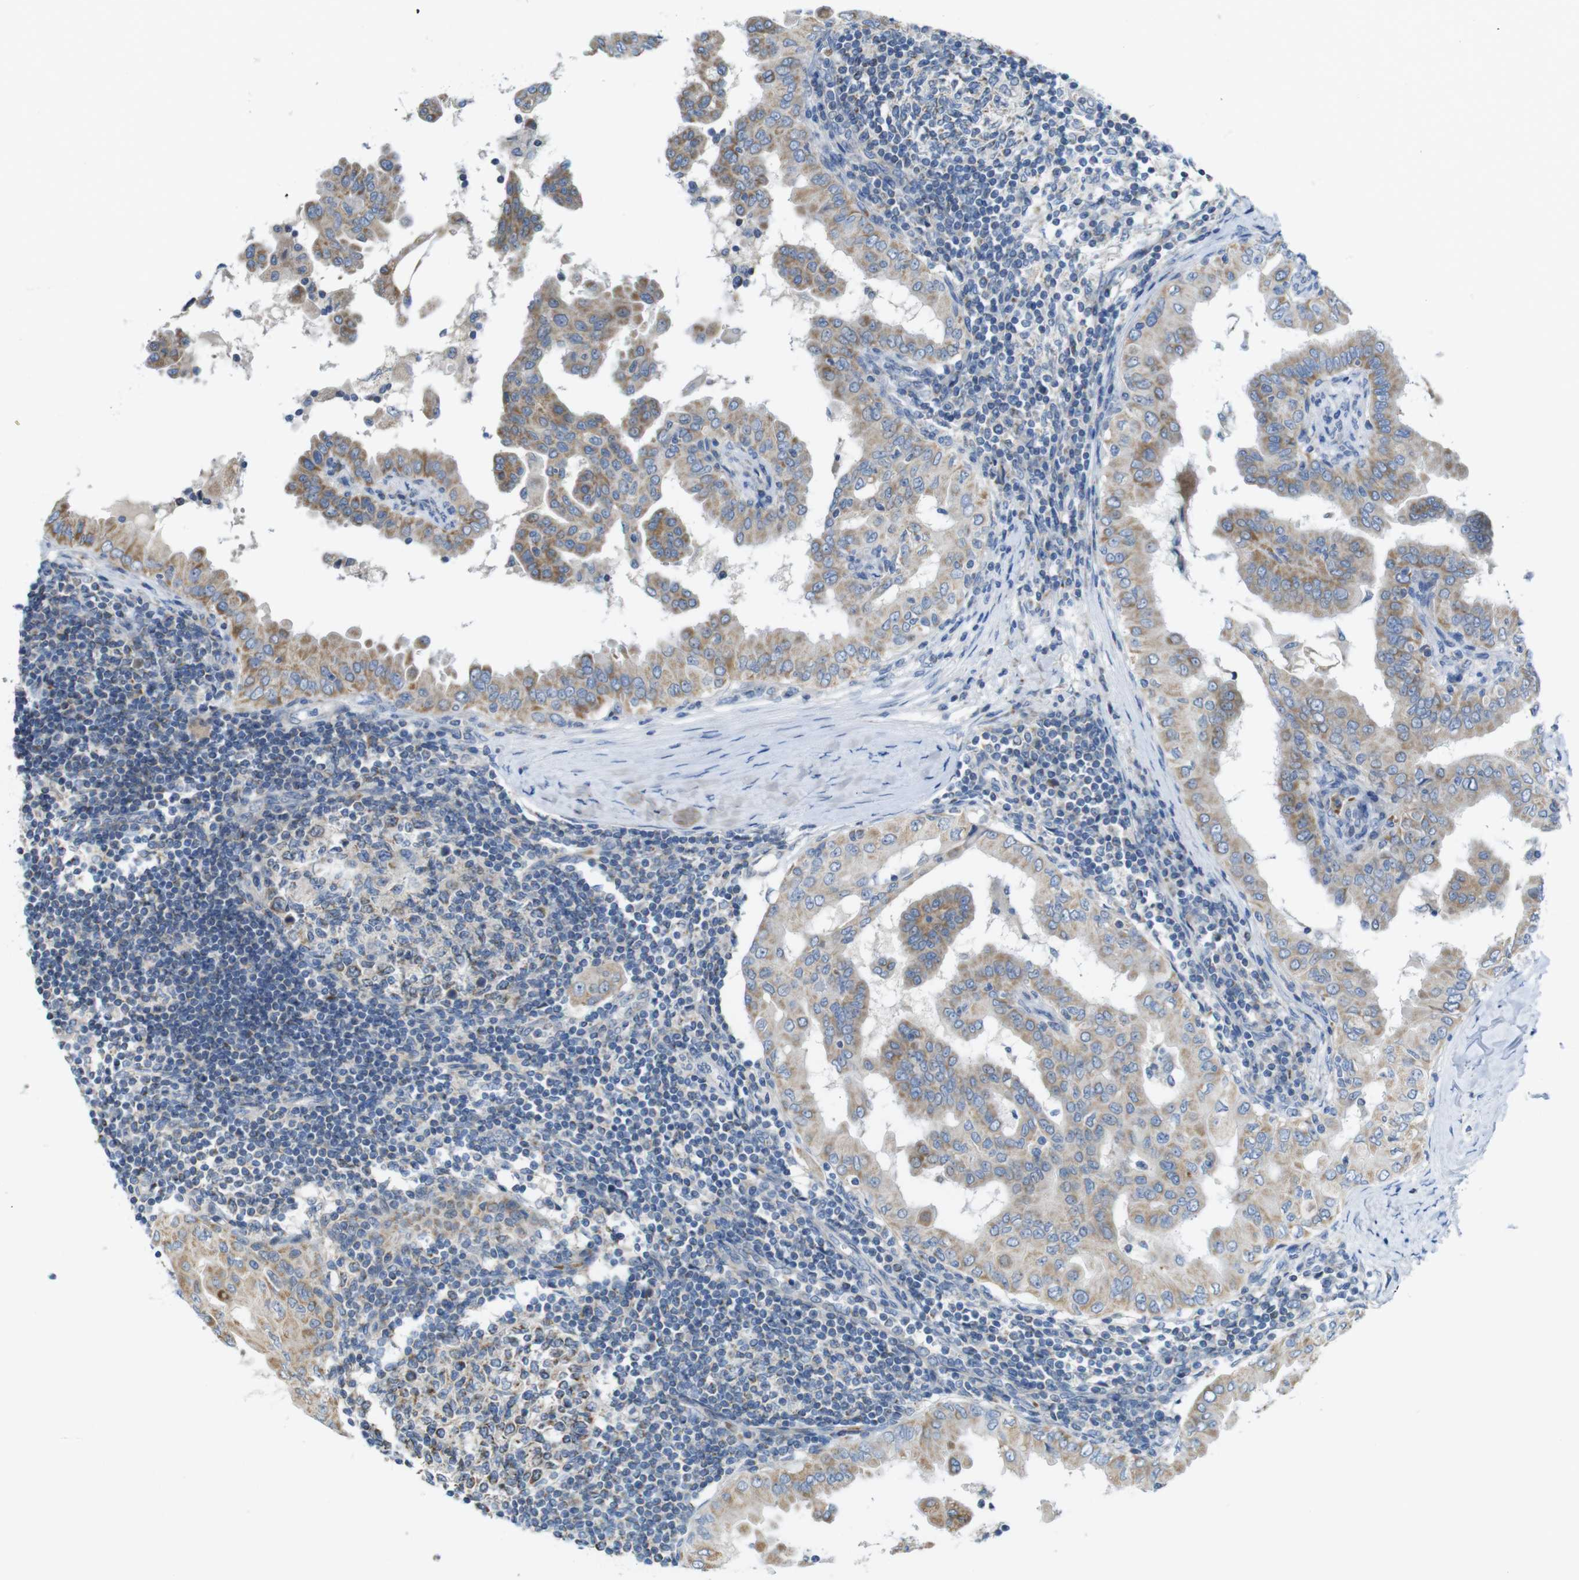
{"staining": {"intensity": "moderate", "quantity": ">75%", "location": "cytoplasmic/membranous"}, "tissue": "thyroid cancer", "cell_type": "Tumor cells", "image_type": "cancer", "snomed": [{"axis": "morphology", "description": "Papillary adenocarcinoma, NOS"}, {"axis": "topography", "description": "Thyroid gland"}], "caption": "A high-resolution image shows IHC staining of papillary adenocarcinoma (thyroid), which shows moderate cytoplasmic/membranous positivity in approximately >75% of tumor cells. Nuclei are stained in blue.", "gene": "MARCHF1", "patient": {"sex": "male", "age": 33}}